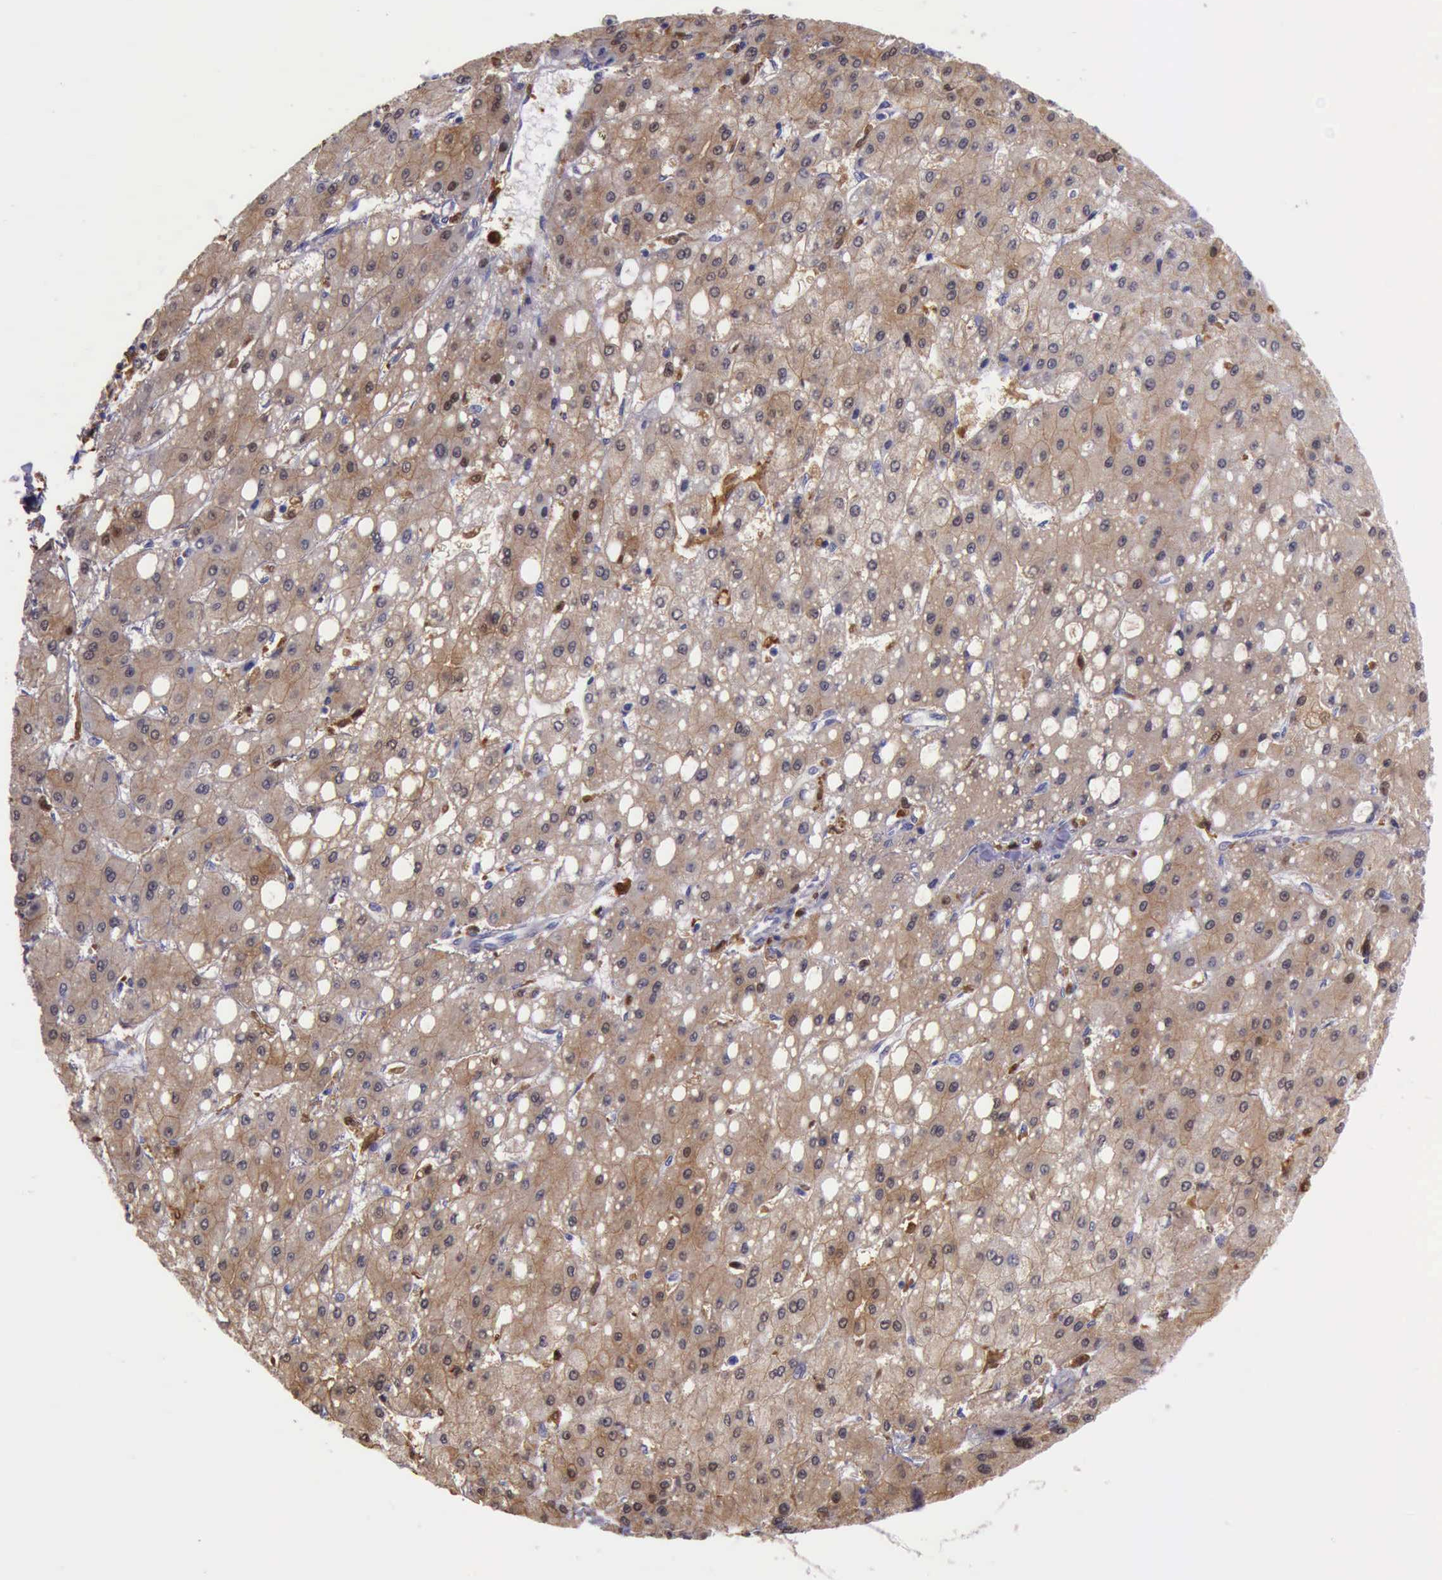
{"staining": {"intensity": "moderate", "quantity": "25%-75%", "location": "cytoplasmic/membranous,nuclear"}, "tissue": "liver cancer", "cell_type": "Tumor cells", "image_type": "cancer", "snomed": [{"axis": "morphology", "description": "Carcinoma, Hepatocellular, NOS"}, {"axis": "topography", "description": "Liver"}], "caption": "Approximately 25%-75% of tumor cells in human liver cancer (hepatocellular carcinoma) exhibit moderate cytoplasmic/membranous and nuclear protein staining as visualized by brown immunohistochemical staining.", "gene": "TYMP", "patient": {"sex": "female", "age": 52}}